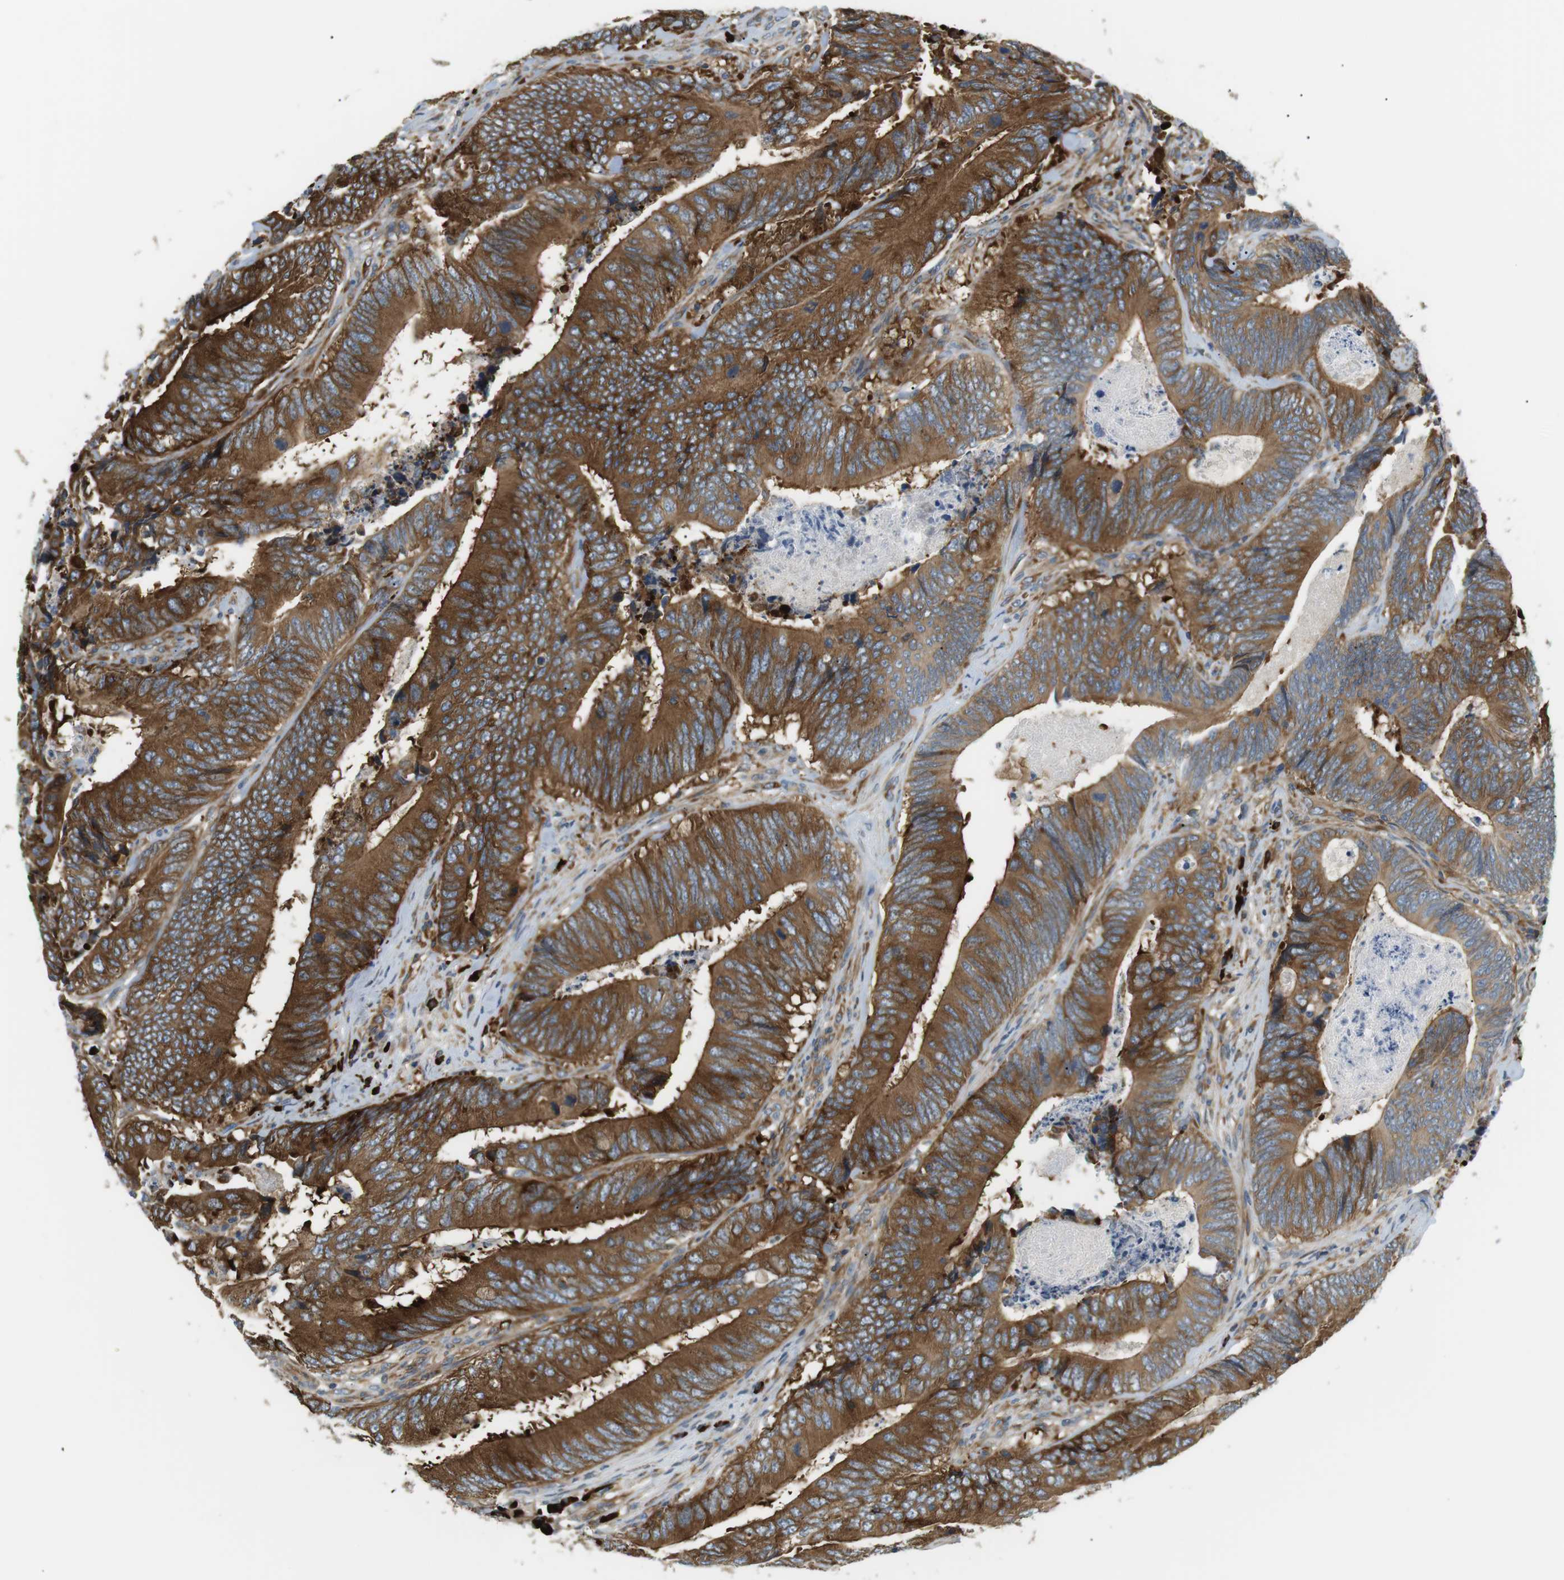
{"staining": {"intensity": "strong", "quantity": ">75%", "location": "cytoplasmic/membranous"}, "tissue": "colorectal cancer", "cell_type": "Tumor cells", "image_type": "cancer", "snomed": [{"axis": "morphology", "description": "Normal tissue, NOS"}, {"axis": "morphology", "description": "Adenocarcinoma, NOS"}, {"axis": "topography", "description": "Colon"}], "caption": "Tumor cells demonstrate strong cytoplasmic/membranous positivity in about >75% of cells in colorectal cancer.", "gene": "TMEM200A", "patient": {"sex": "male", "age": 56}}